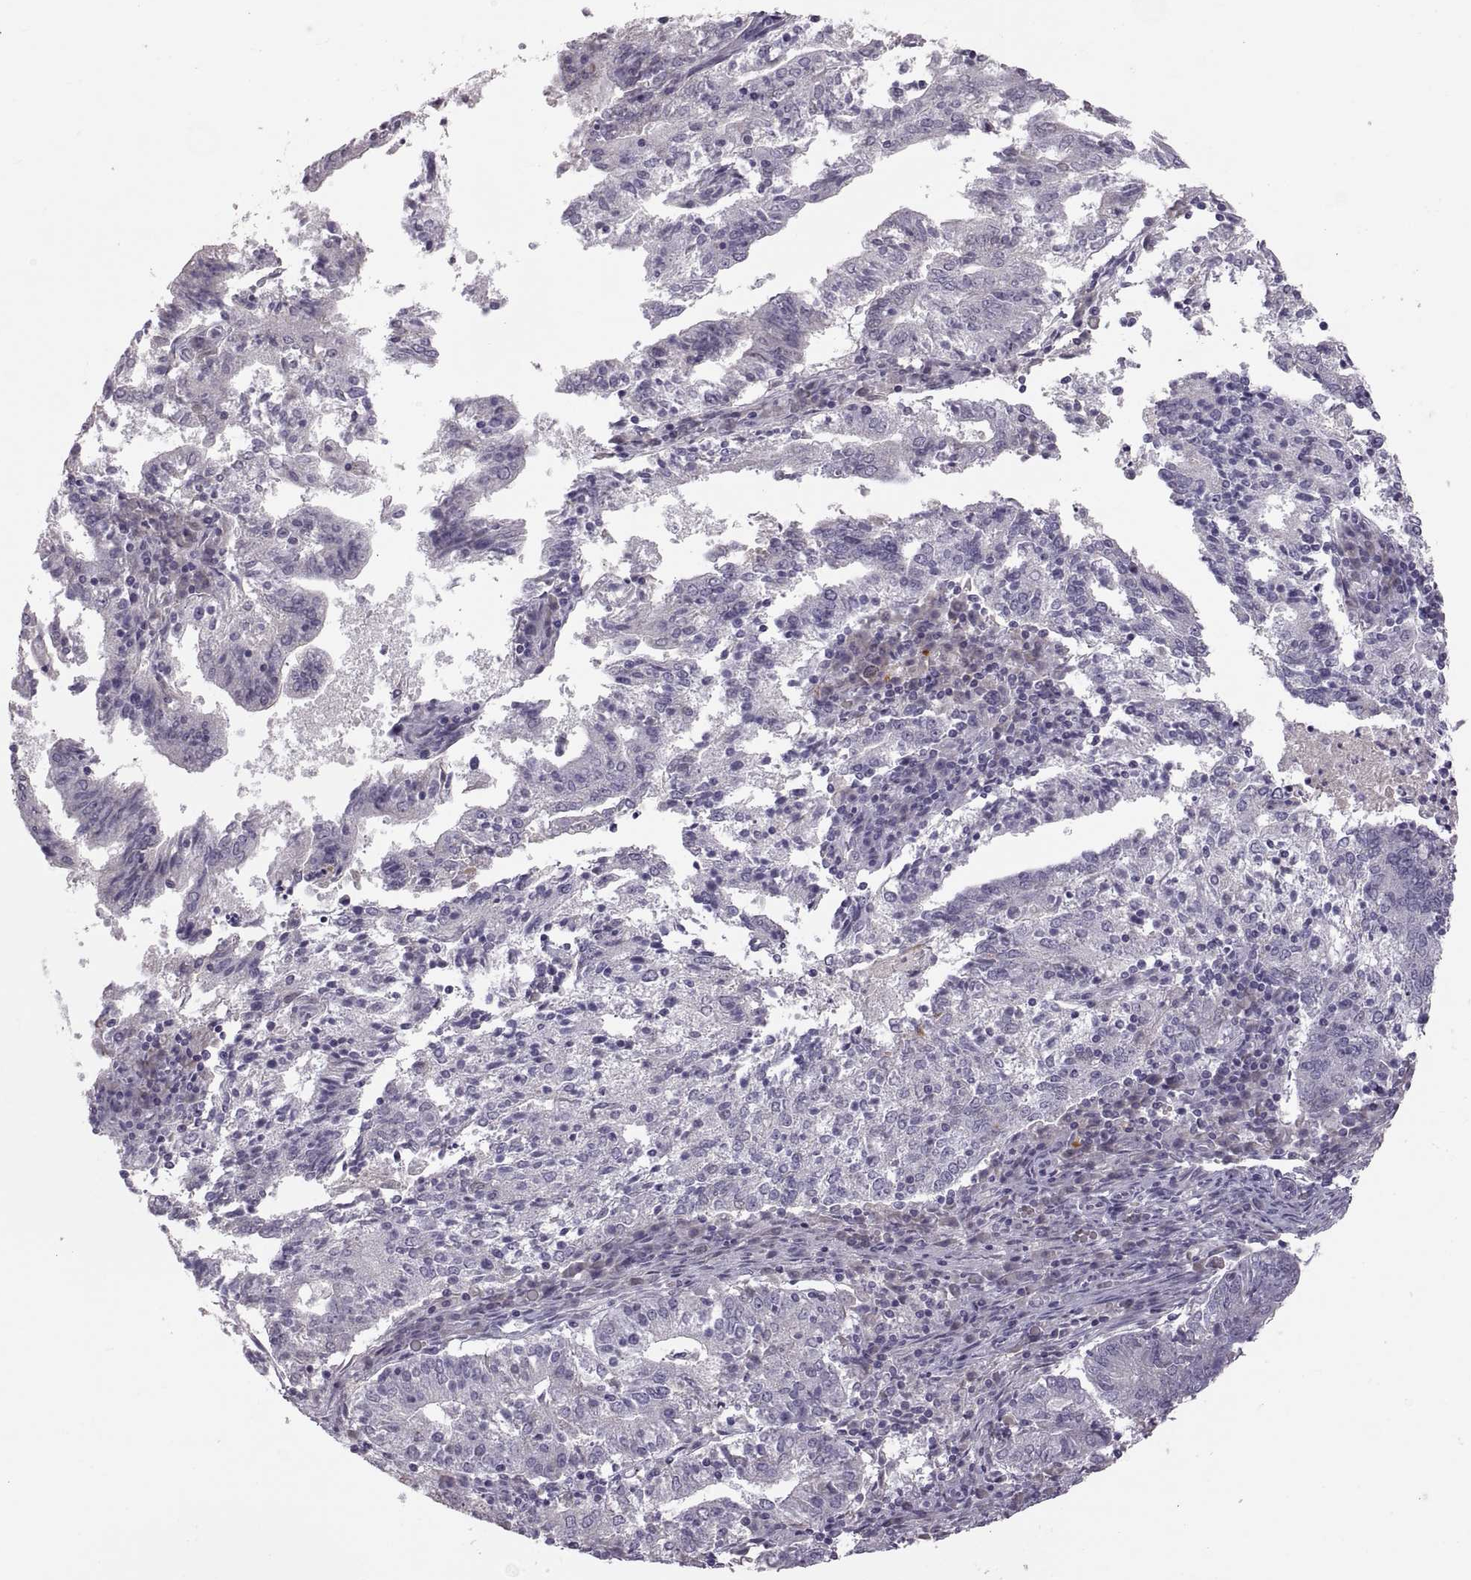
{"staining": {"intensity": "negative", "quantity": "none", "location": "none"}, "tissue": "endometrial cancer", "cell_type": "Tumor cells", "image_type": "cancer", "snomed": [{"axis": "morphology", "description": "Adenocarcinoma, NOS"}, {"axis": "topography", "description": "Endometrium"}], "caption": "High power microscopy photomicrograph of an immunohistochemistry (IHC) micrograph of endometrial cancer (adenocarcinoma), revealing no significant expression in tumor cells.", "gene": "WFDC8", "patient": {"sex": "female", "age": 82}}